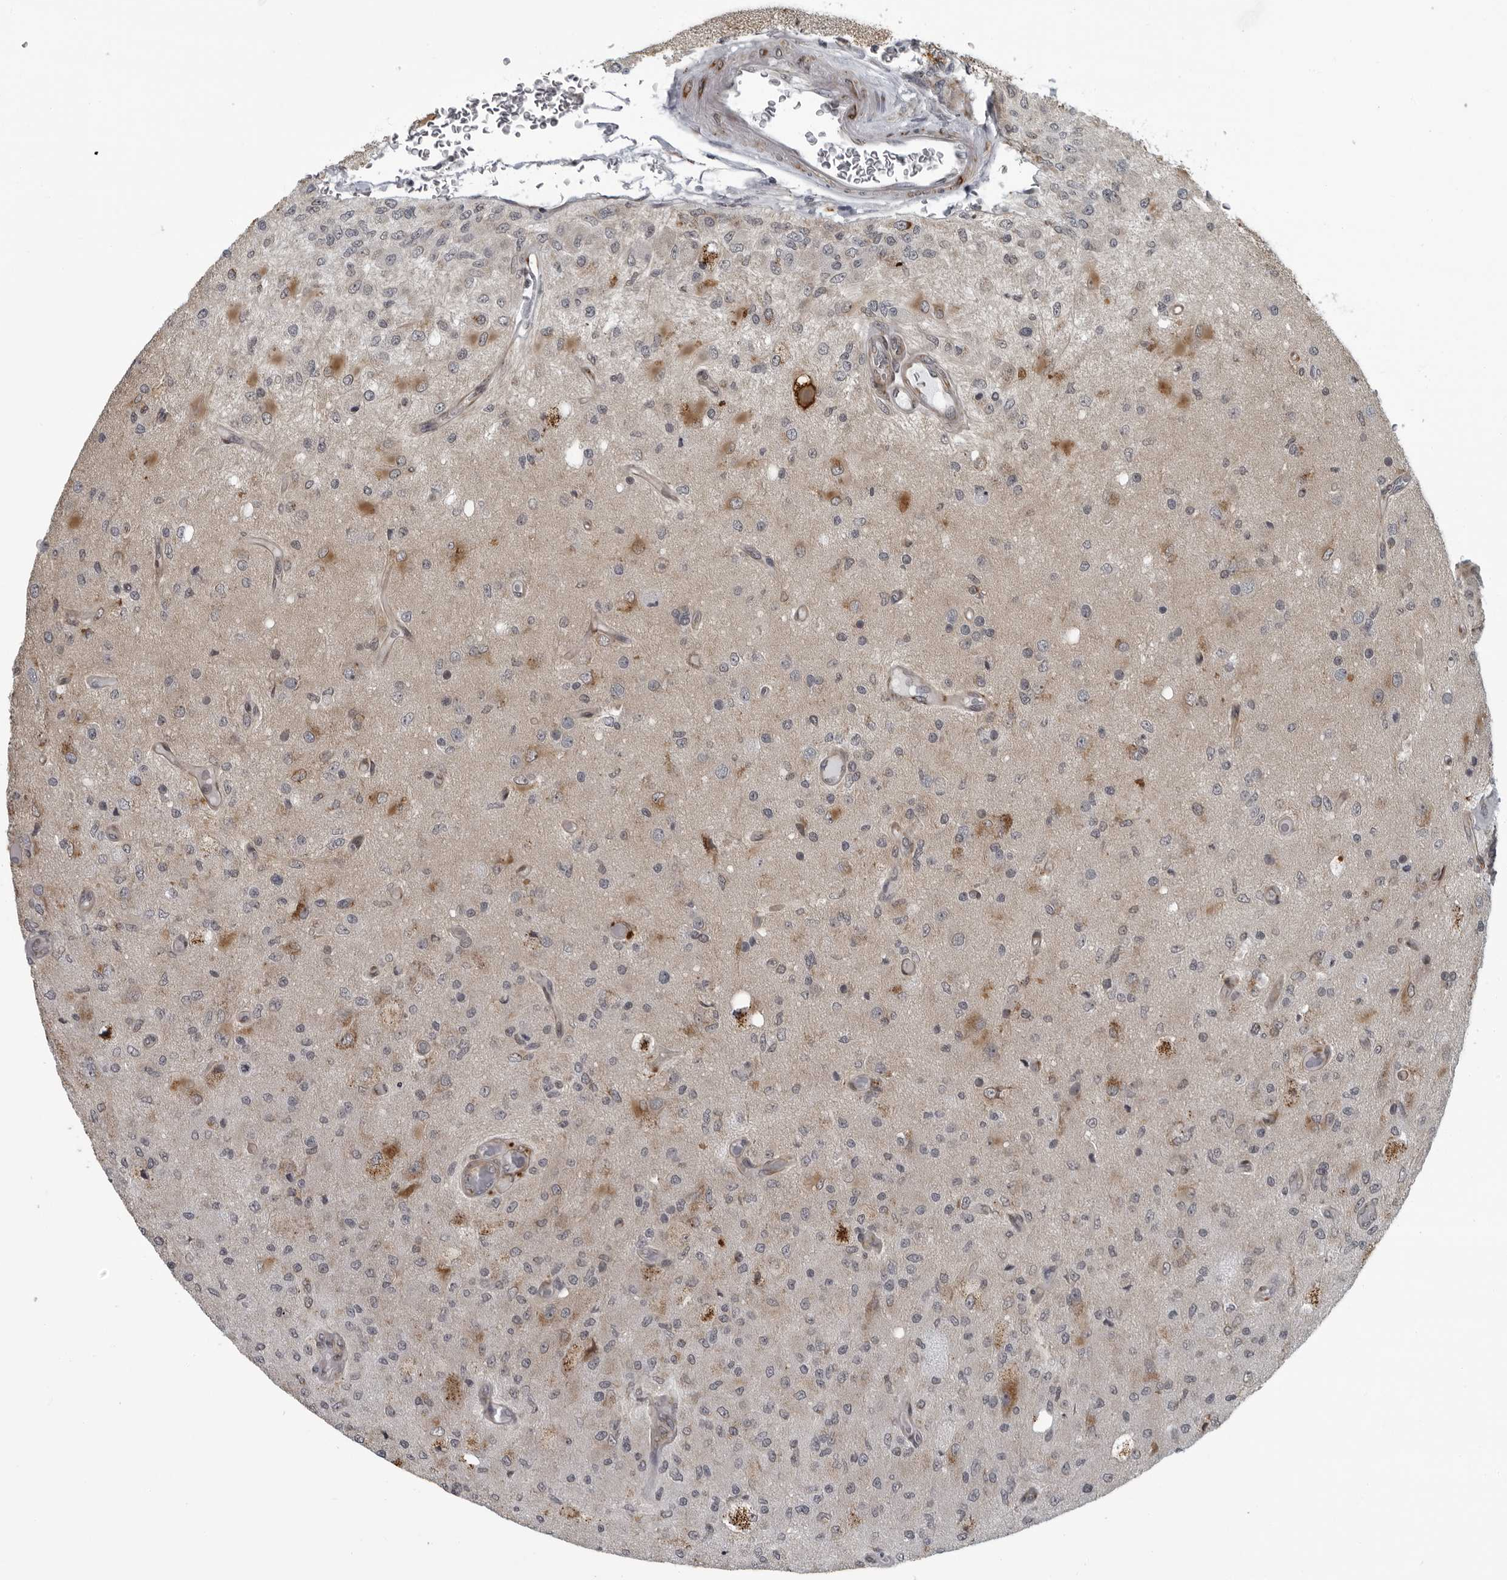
{"staining": {"intensity": "moderate", "quantity": "<25%", "location": "cytoplasmic/membranous"}, "tissue": "glioma", "cell_type": "Tumor cells", "image_type": "cancer", "snomed": [{"axis": "morphology", "description": "Normal tissue, NOS"}, {"axis": "morphology", "description": "Glioma, malignant, High grade"}, {"axis": "topography", "description": "Cerebral cortex"}], "caption": "About <25% of tumor cells in human glioma reveal moderate cytoplasmic/membranous protein positivity as visualized by brown immunohistochemical staining.", "gene": "RTCA", "patient": {"sex": "male", "age": 77}}